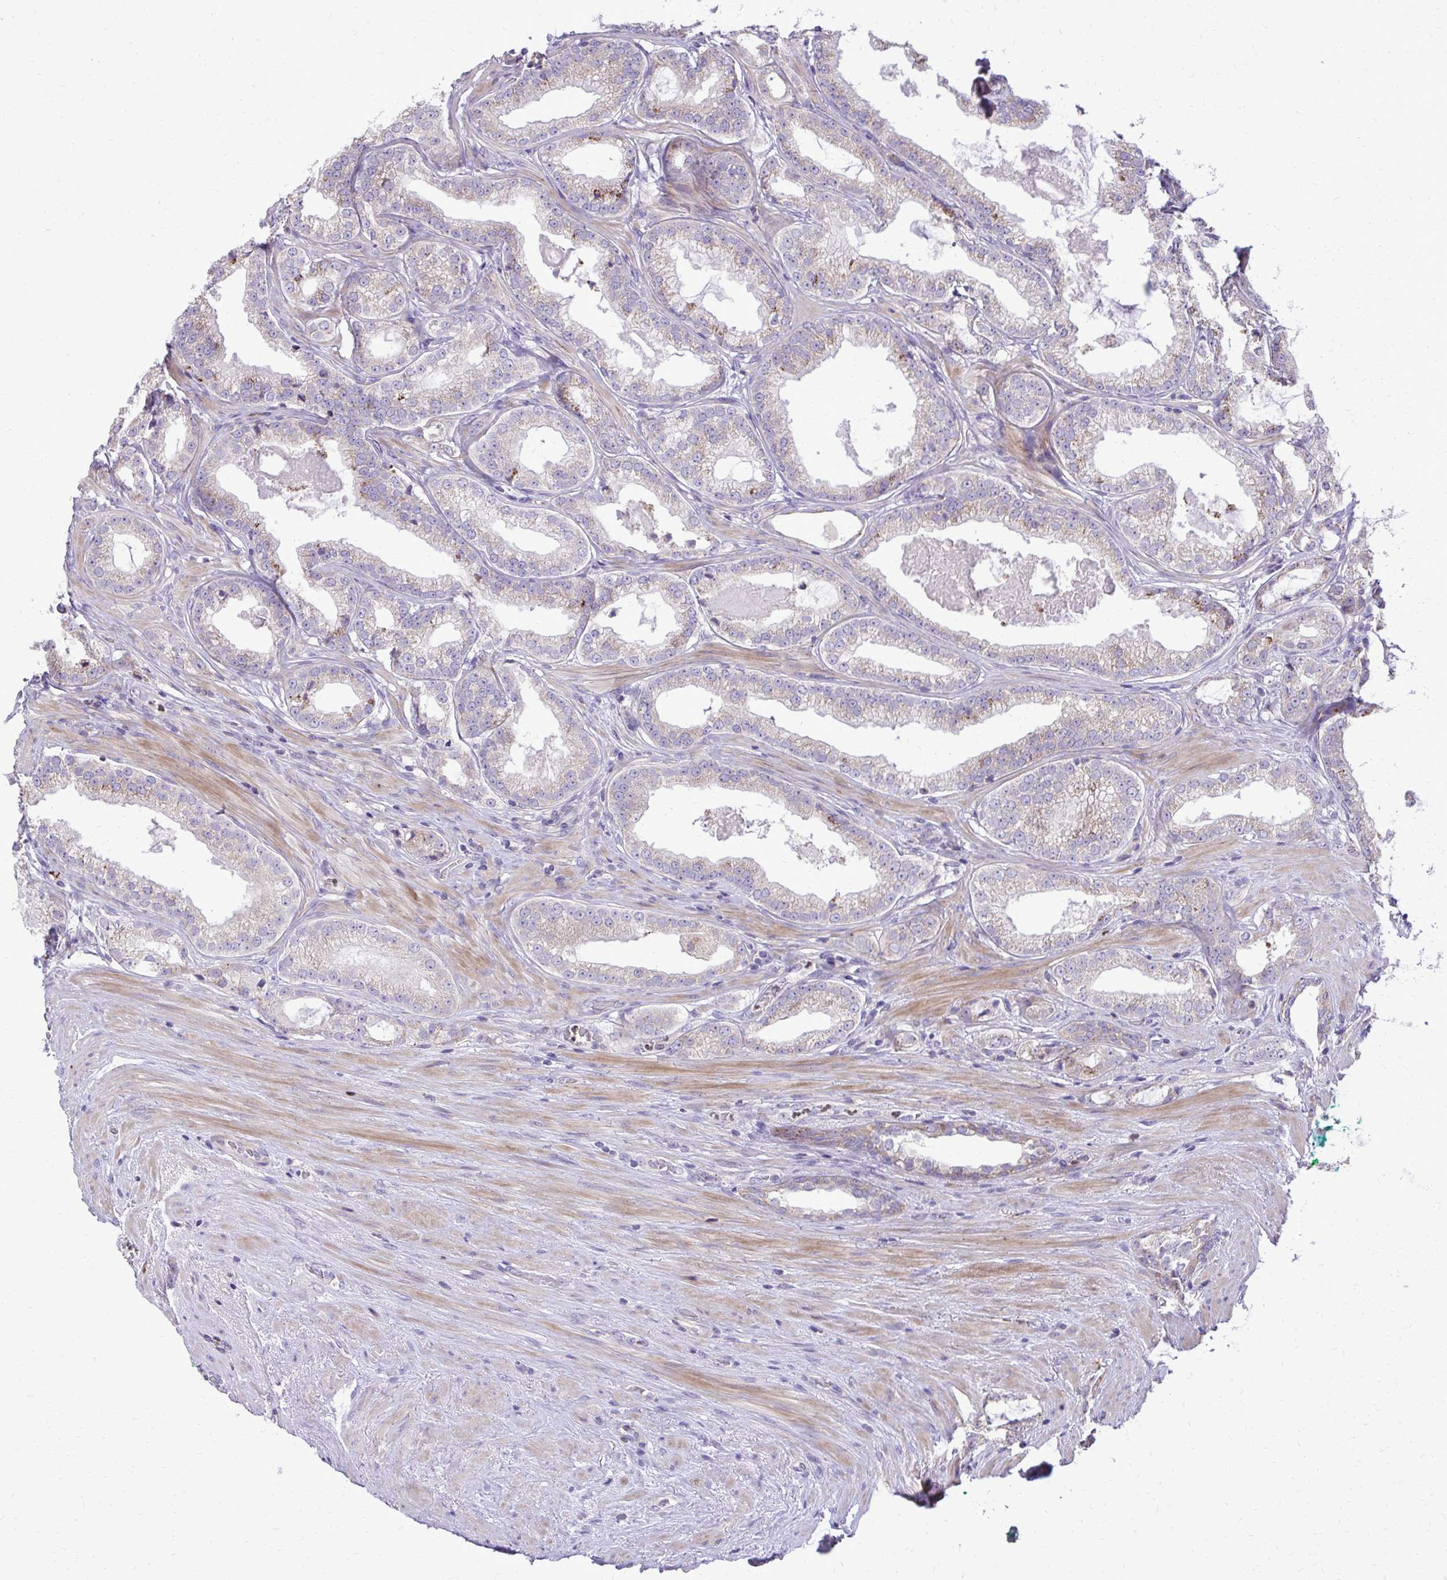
{"staining": {"intensity": "negative", "quantity": "none", "location": "none"}, "tissue": "prostate cancer", "cell_type": "Tumor cells", "image_type": "cancer", "snomed": [{"axis": "morphology", "description": "Adenocarcinoma, High grade"}, {"axis": "topography", "description": "Prostate"}], "caption": "Adenocarcinoma (high-grade) (prostate) was stained to show a protein in brown. There is no significant staining in tumor cells.", "gene": "ABCC3", "patient": {"sex": "male", "age": 65}}